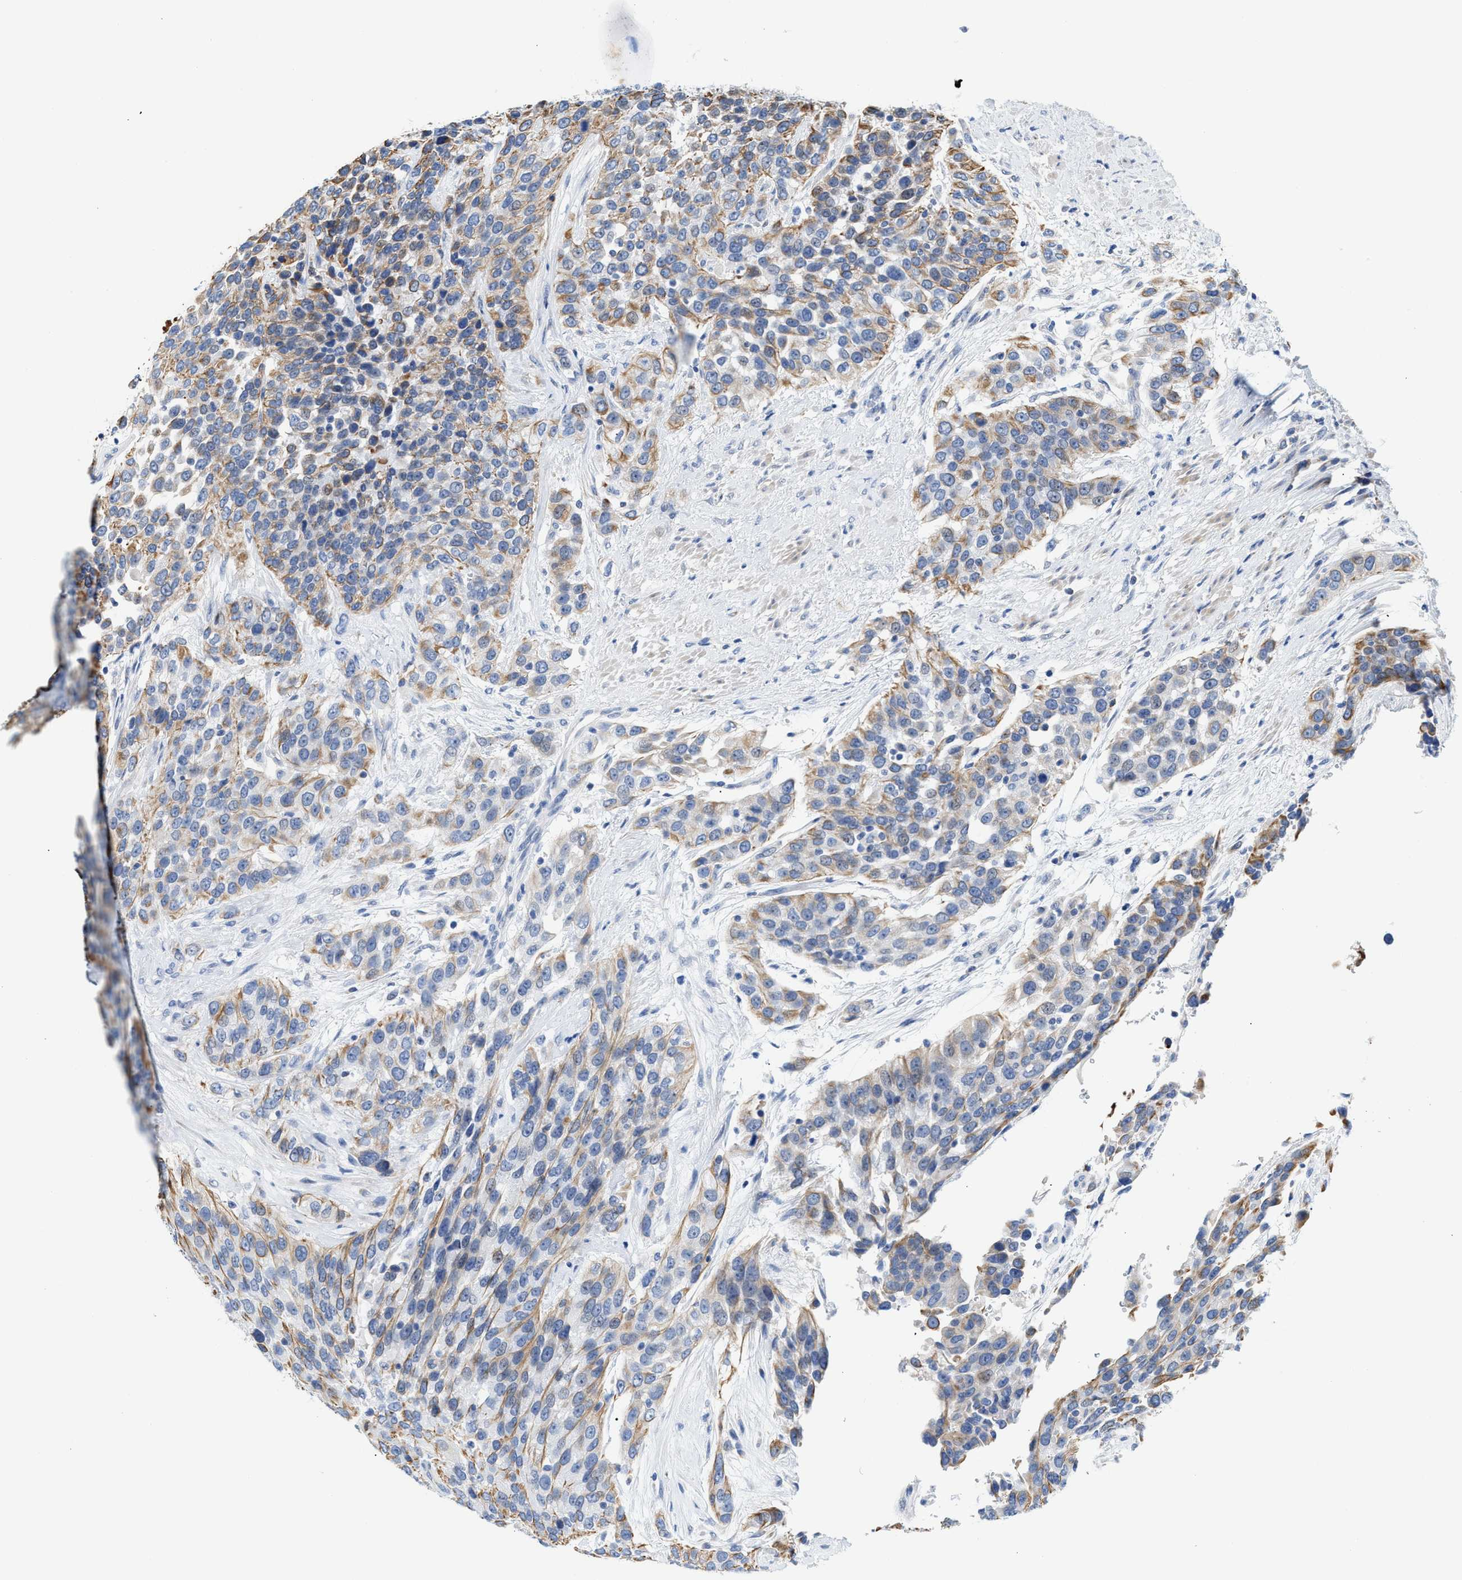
{"staining": {"intensity": "moderate", "quantity": "25%-75%", "location": "cytoplasmic/membranous"}, "tissue": "urothelial cancer", "cell_type": "Tumor cells", "image_type": "cancer", "snomed": [{"axis": "morphology", "description": "Urothelial carcinoma, High grade"}, {"axis": "topography", "description": "Urinary bladder"}], "caption": "A brown stain labels moderate cytoplasmic/membranous staining of a protein in high-grade urothelial carcinoma tumor cells. (Stains: DAB (3,3'-diaminobenzidine) in brown, nuclei in blue, Microscopy: brightfield microscopy at high magnification).", "gene": "JAG1", "patient": {"sex": "female", "age": 80}}